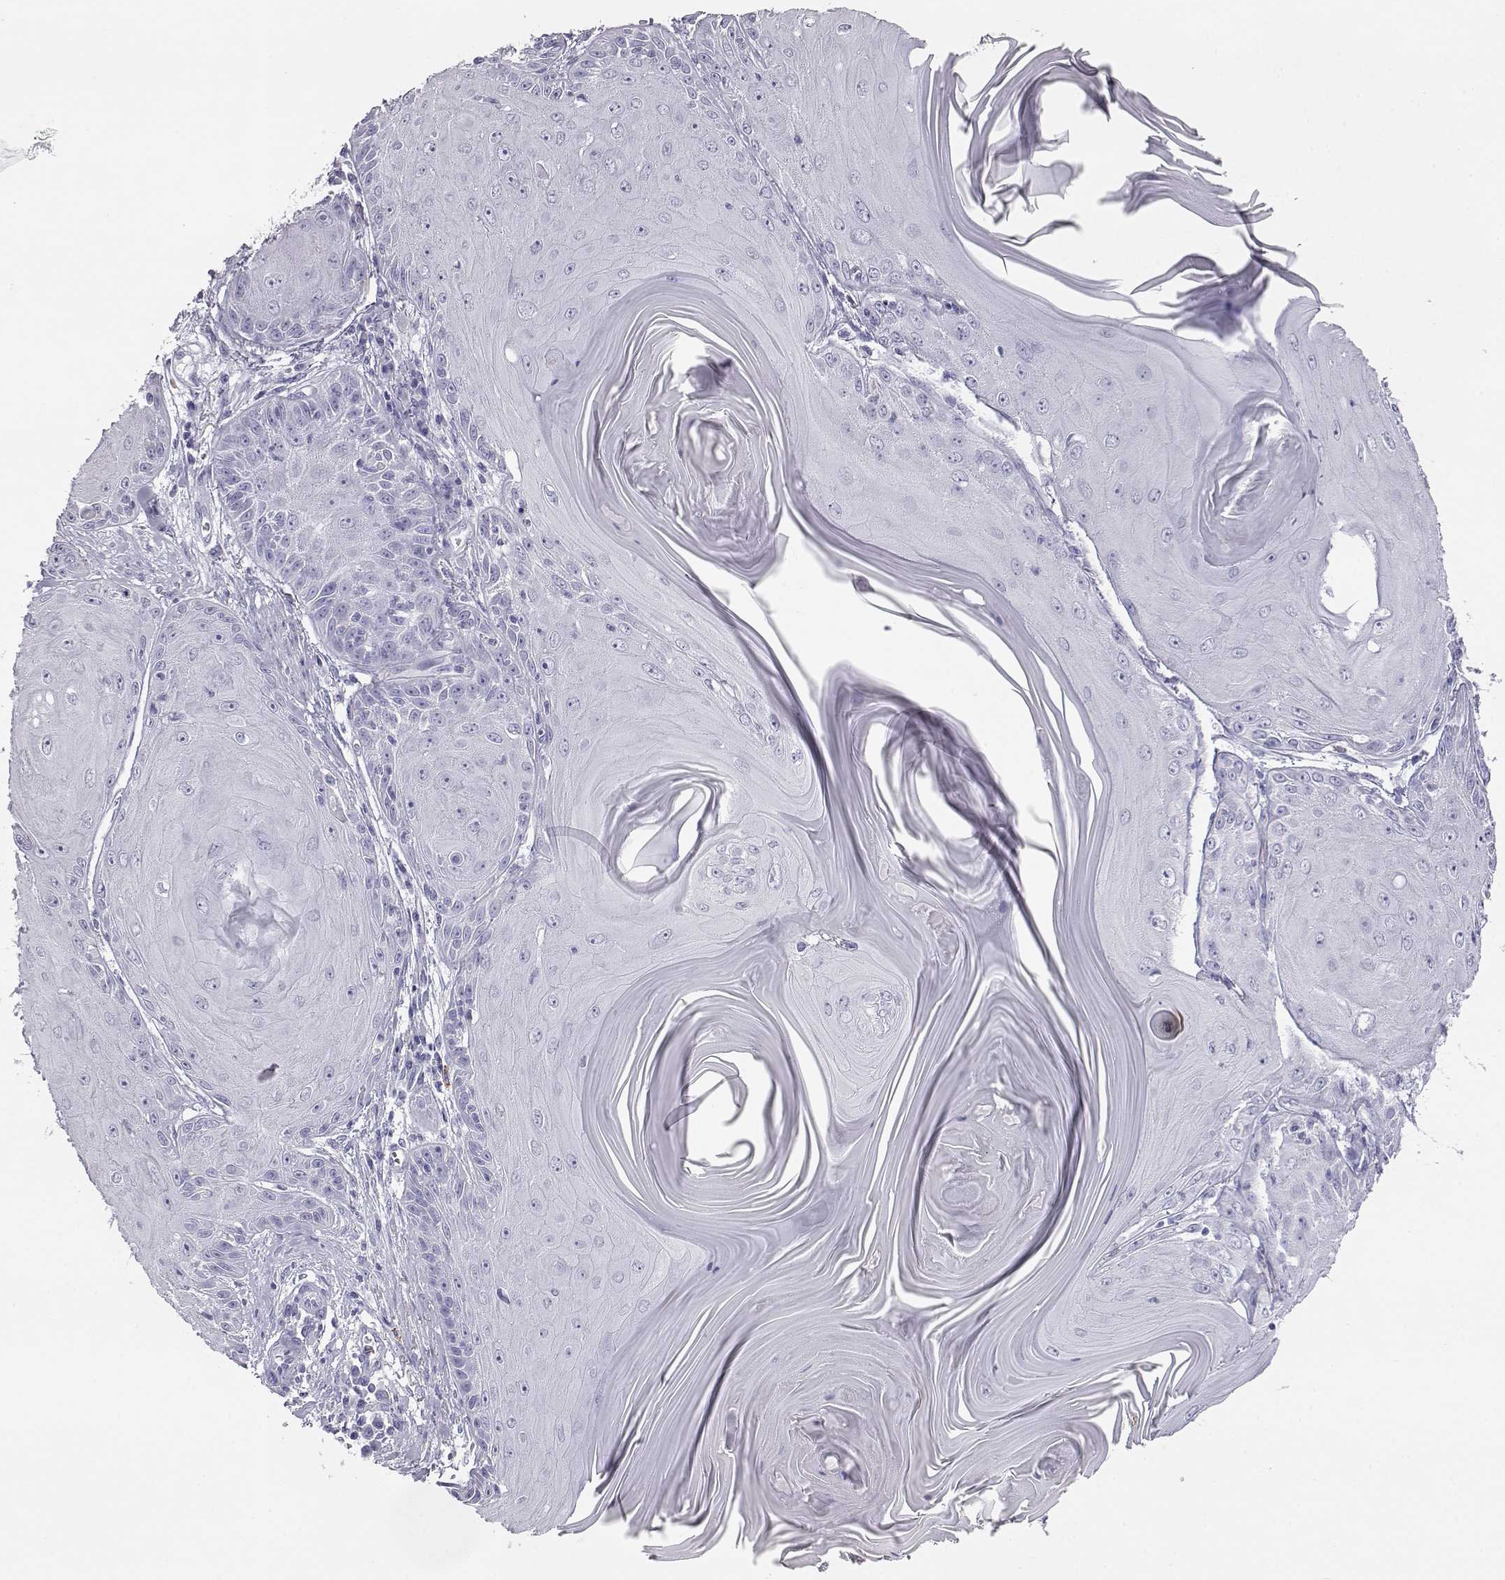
{"staining": {"intensity": "negative", "quantity": "none", "location": "none"}, "tissue": "skin cancer", "cell_type": "Tumor cells", "image_type": "cancer", "snomed": [{"axis": "morphology", "description": "Squamous cell carcinoma, NOS"}, {"axis": "topography", "description": "Skin"}, {"axis": "topography", "description": "Vulva"}], "caption": "This image is of skin cancer (squamous cell carcinoma) stained with immunohistochemistry (IHC) to label a protein in brown with the nuclei are counter-stained blue. There is no positivity in tumor cells.", "gene": "ITLN2", "patient": {"sex": "female", "age": 85}}